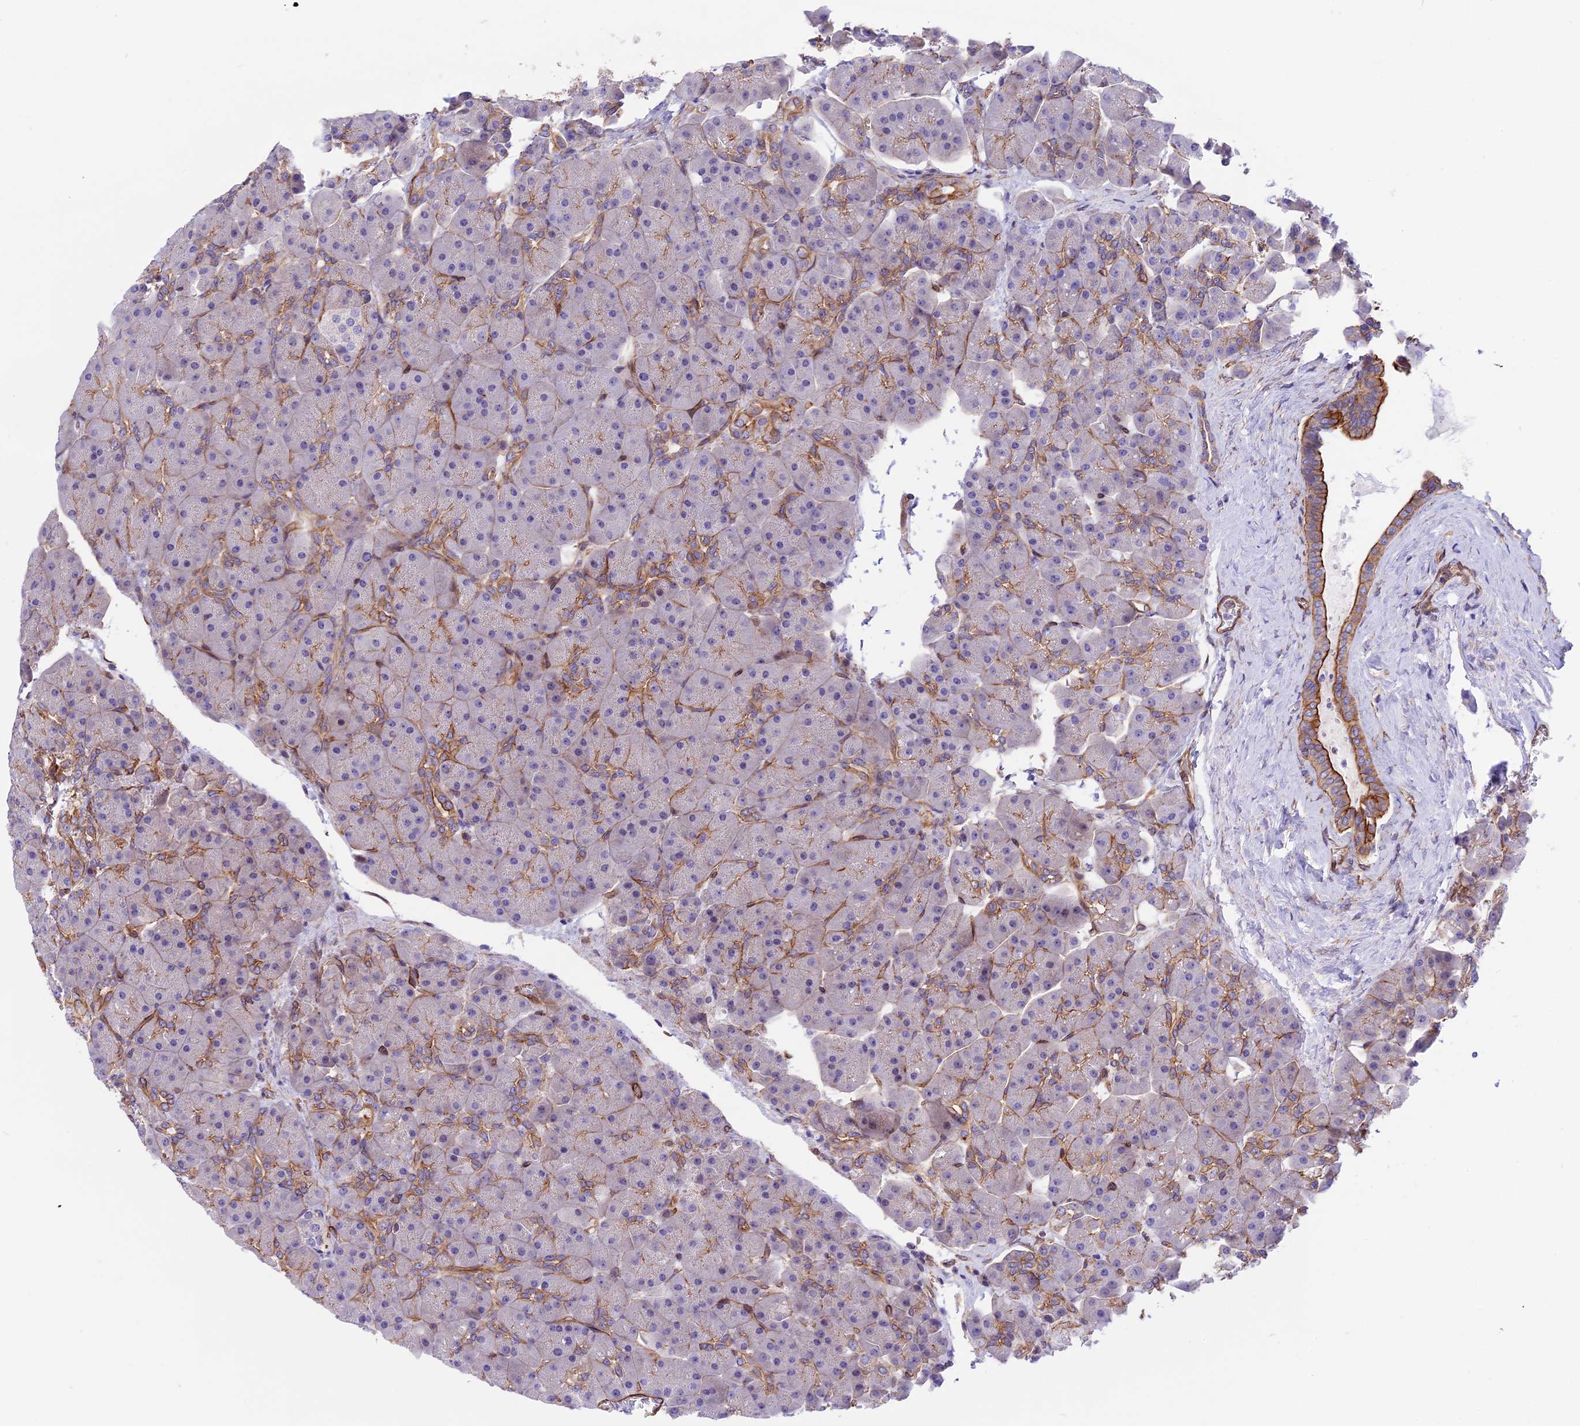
{"staining": {"intensity": "moderate", "quantity": "25%-75%", "location": "cytoplasmic/membranous"}, "tissue": "pancreas", "cell_type": "Exocrine glandular cells", "image_type": "normal", "snomed": [{"axis": "morphology", "description": "Normal tissue, NOS"}, {"axis": "topography", "description": "Pancreas"}], "caption": "High-power microscopy captured an immunohistochemistry micrograph of unremarkable pancreas, revealing moderate cytoplasmic/membranous staining in about 25%-75% of exocrine glandular cells.", "gene": "R3HDM4", "patient": {"sex": "male", "age": 66}}